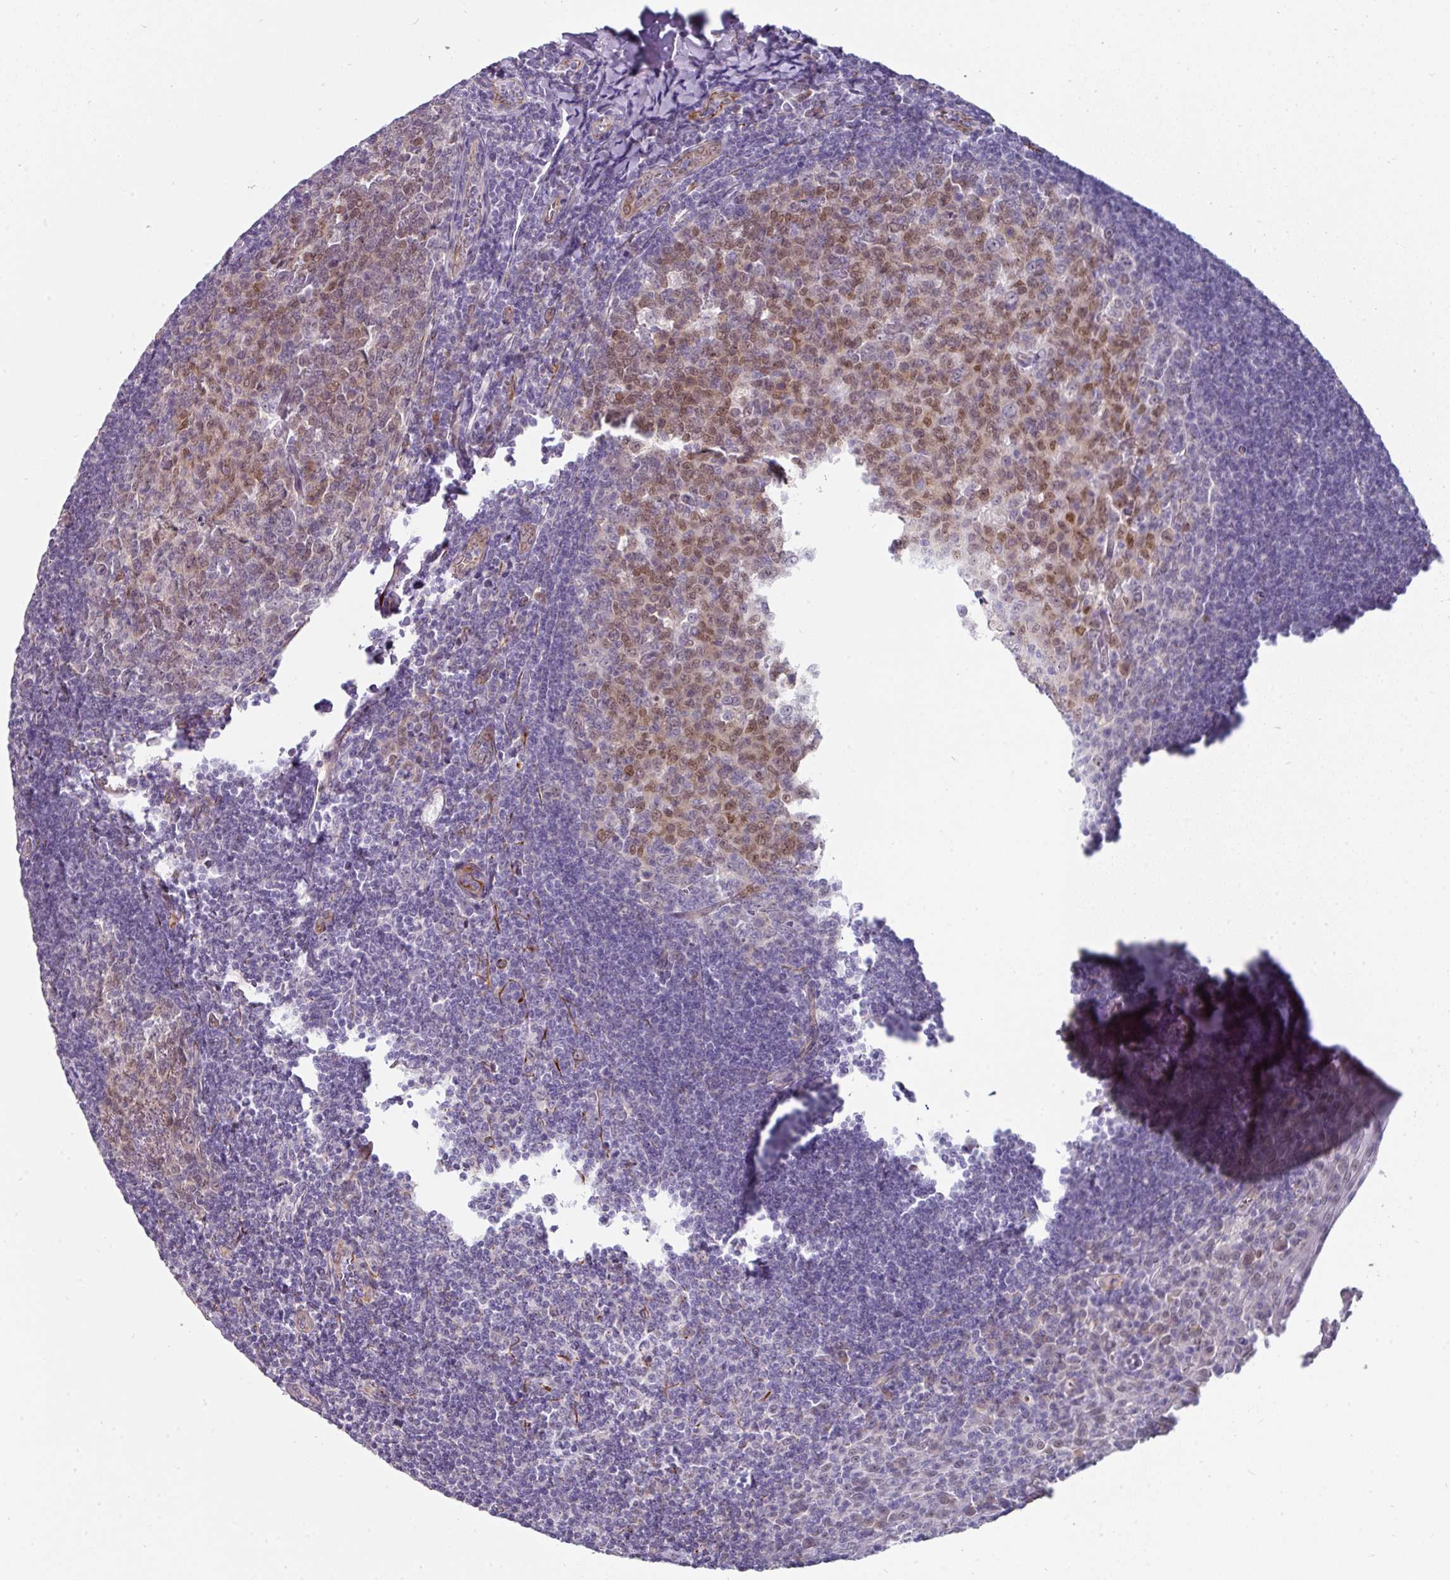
{"staining": {"intensity": "moderate", "quantity": "25%-75%", "location": "nuclear"}, "tissue": "tonsil", "cell_type": "Germinal center cells", "image_type": "normal", "snomed": [{"axis": "morphology", "description": "Normal tissue, NOS"}, {"axis": "topography", "description": "Tonsil"}], "caption": "A brown stain highlights moderate nuclear expression of a protein in germinal center cells of unremarkable tonsil.", "gene": "EYA3", "patient": {"sex": "male", "age": 27}}